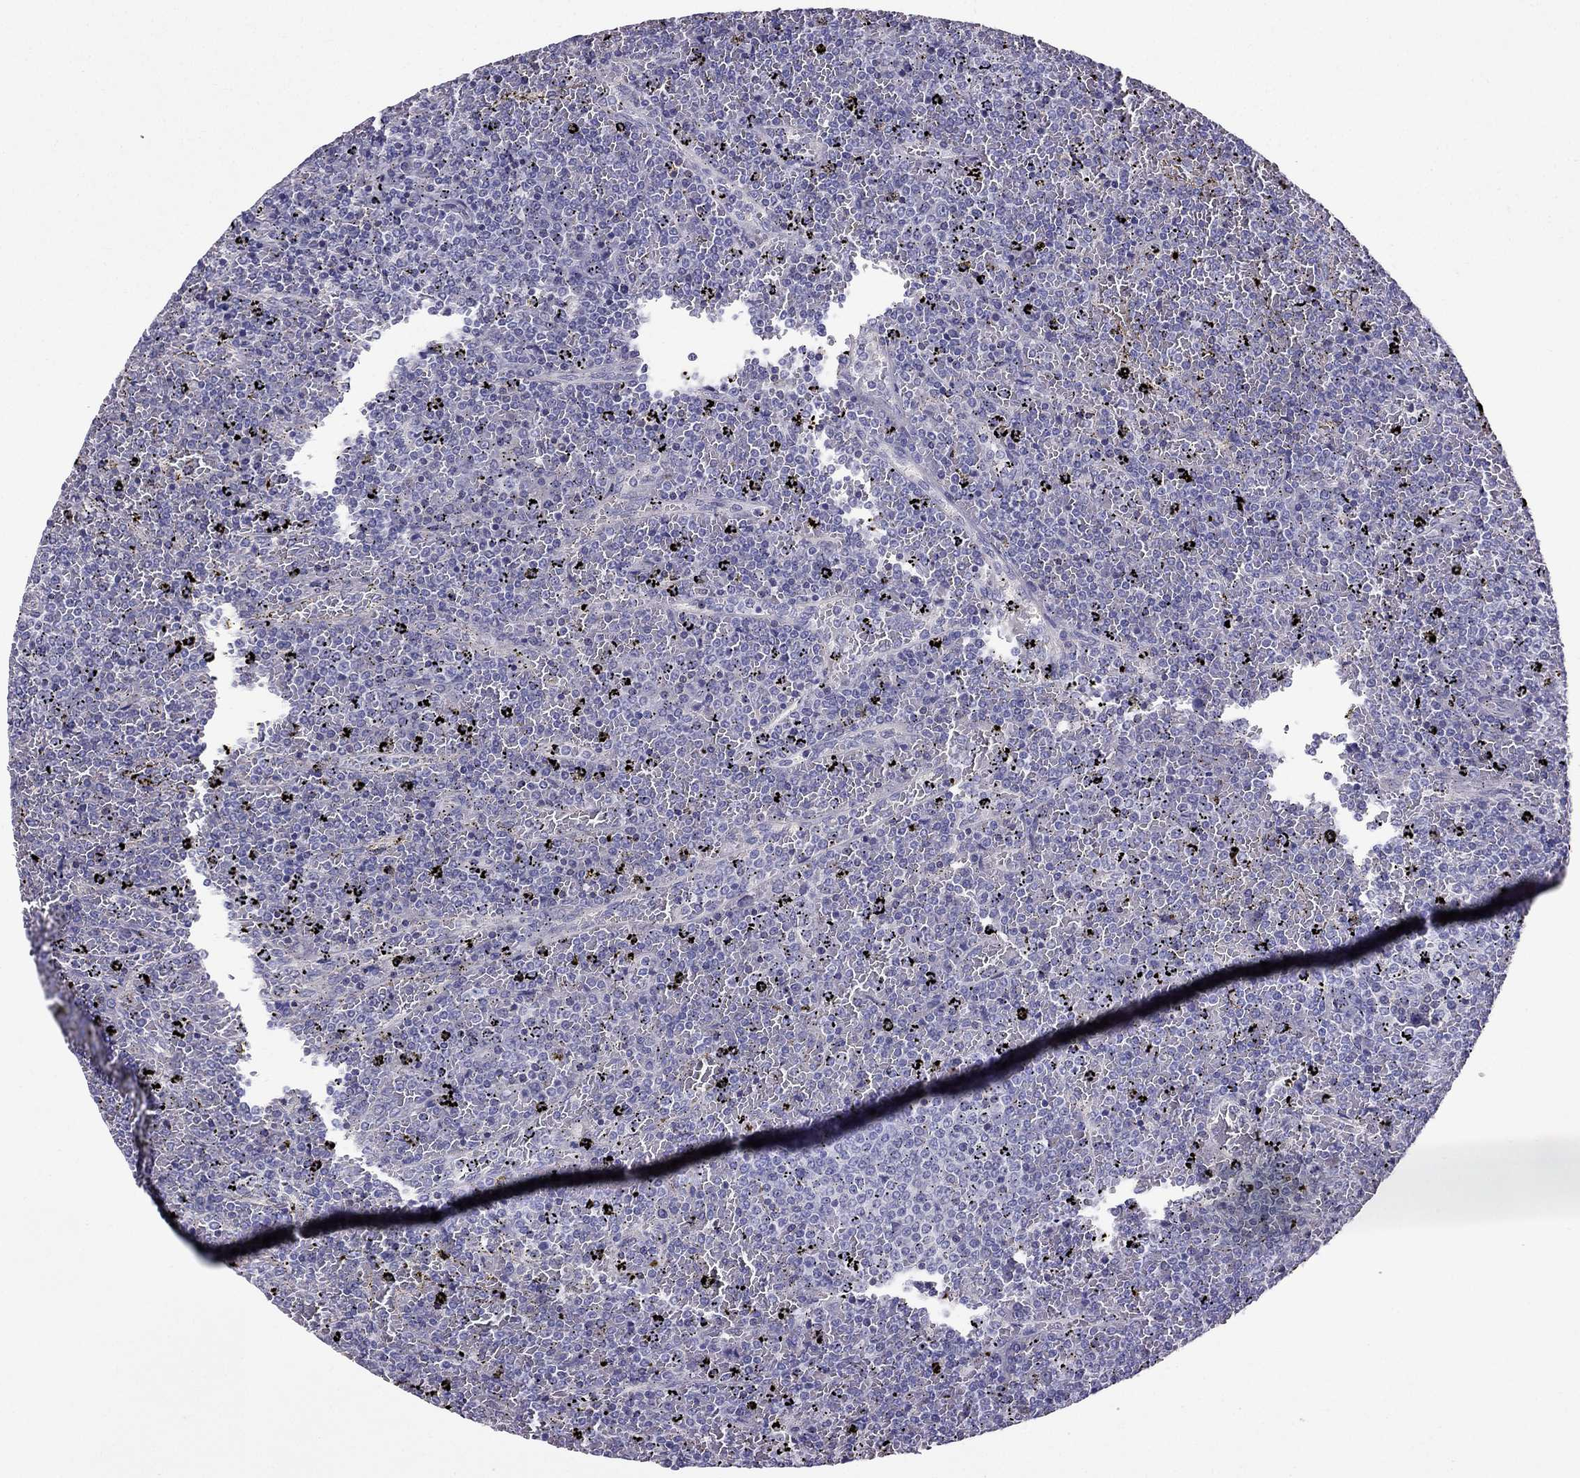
{"staining": {"intensity": "negative", "quantity": "none", "location": "none"}, "tissue": "lymphoma", "cell_type": "Tumor cells", "image_type": "cancer", "snomed": [{"axis": "morphology", "description": "Malignant lymphoma, non-Hodgkin's type, Low grade"}, {"axis": "topography", "description": "Spleen"}], "caption": "A histopathology image of lymphoma stained for a protein shows no brown staining in tumor cells.", "gene": "AAK1", "patient": {"sex": "female", "age": 77}}